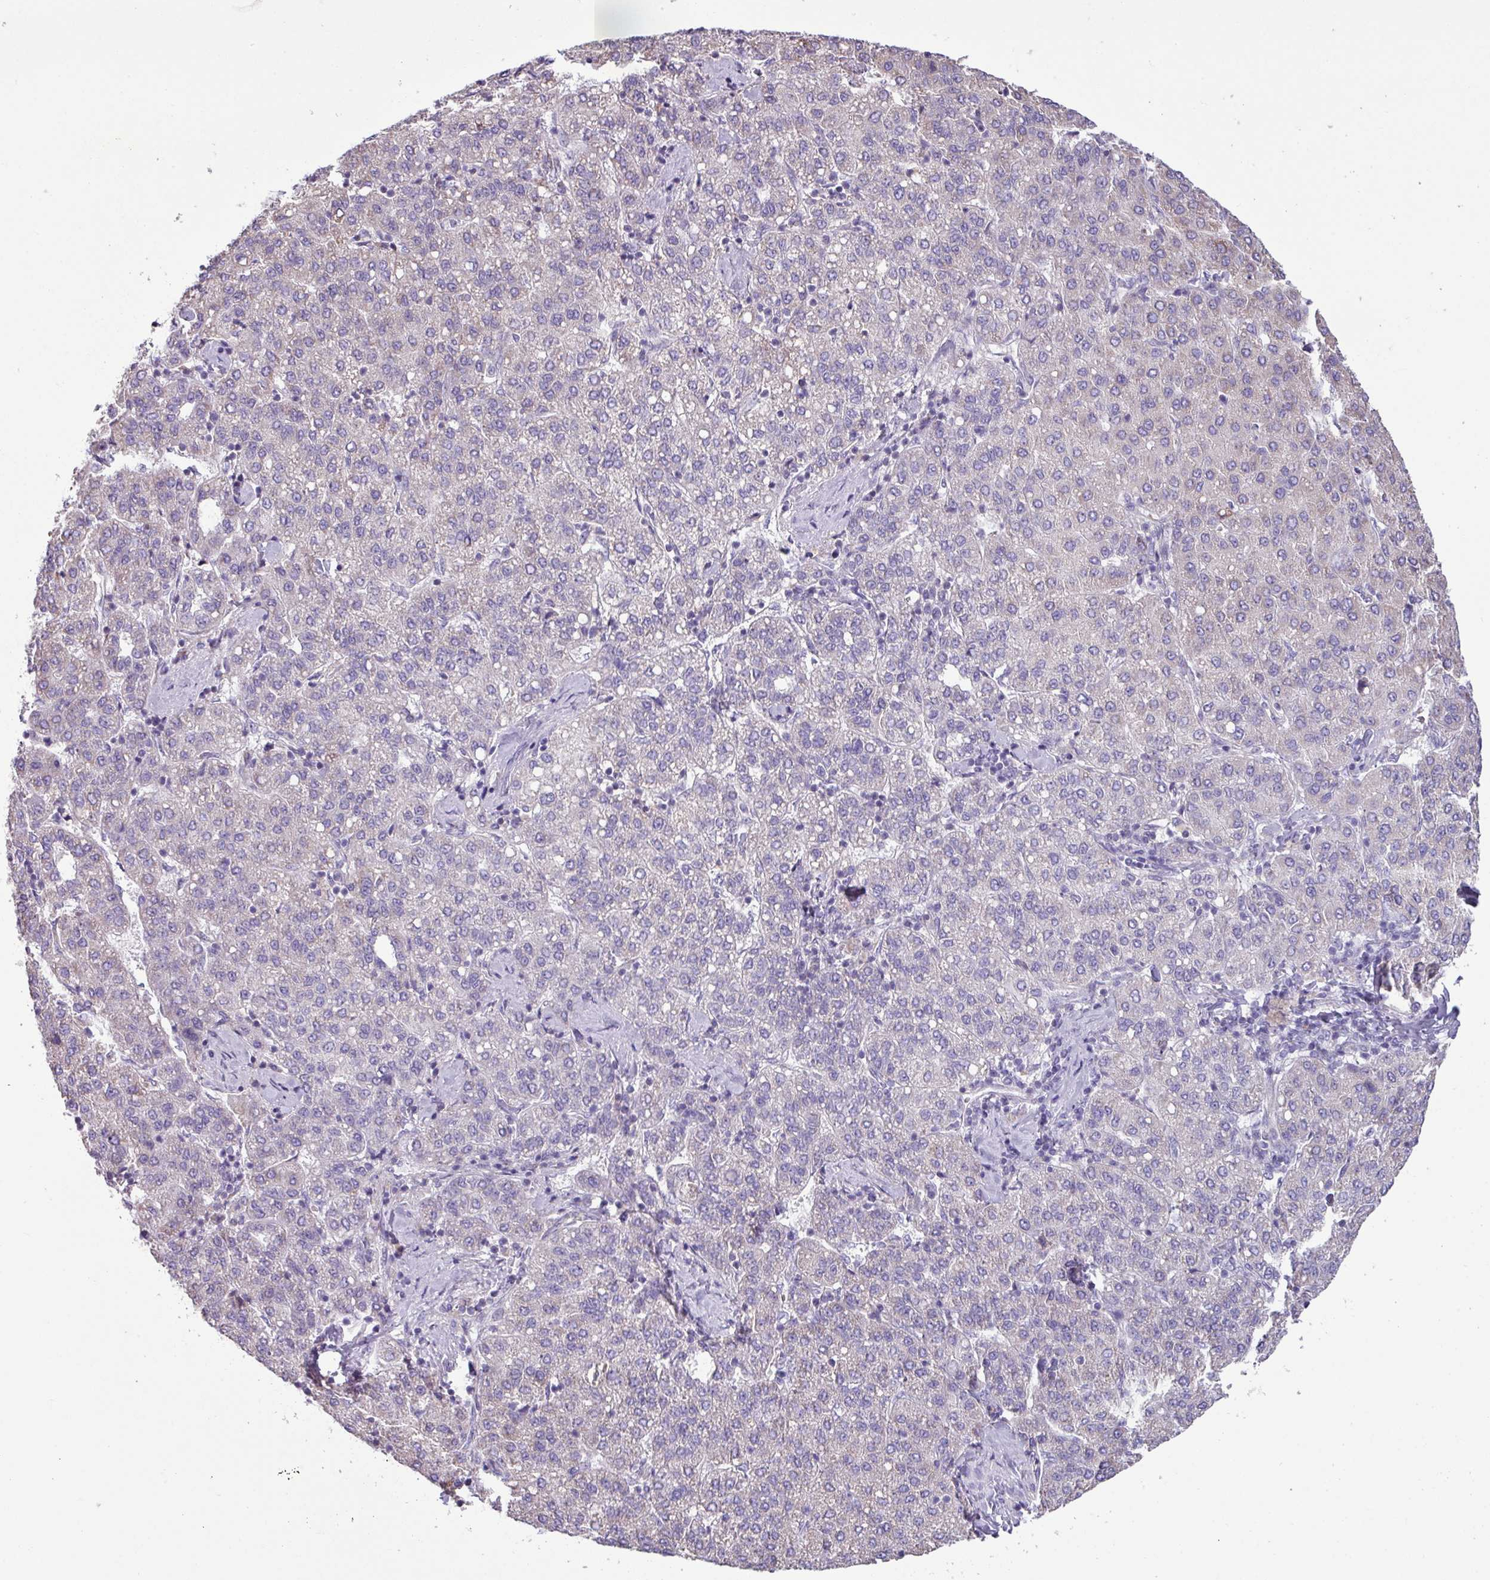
{"staining": {"intensity": "negative", "quantity": "none", "location": "none"}, "tissue": "liver cancer", "cell_type": "Tumor cells", "image_type": "cancer", "snomed": [{"axis": "morphology", "description": "Carcinoma, Hepatocellular, NOS"}, {"axis": "topography", "description": "Liver"}], "caption": "Tumor cells are negative for protein expression in human liver hepatocellular carcinoma.", "gene": "IRGC", "patient": {"sex": "male", "age": 65}}